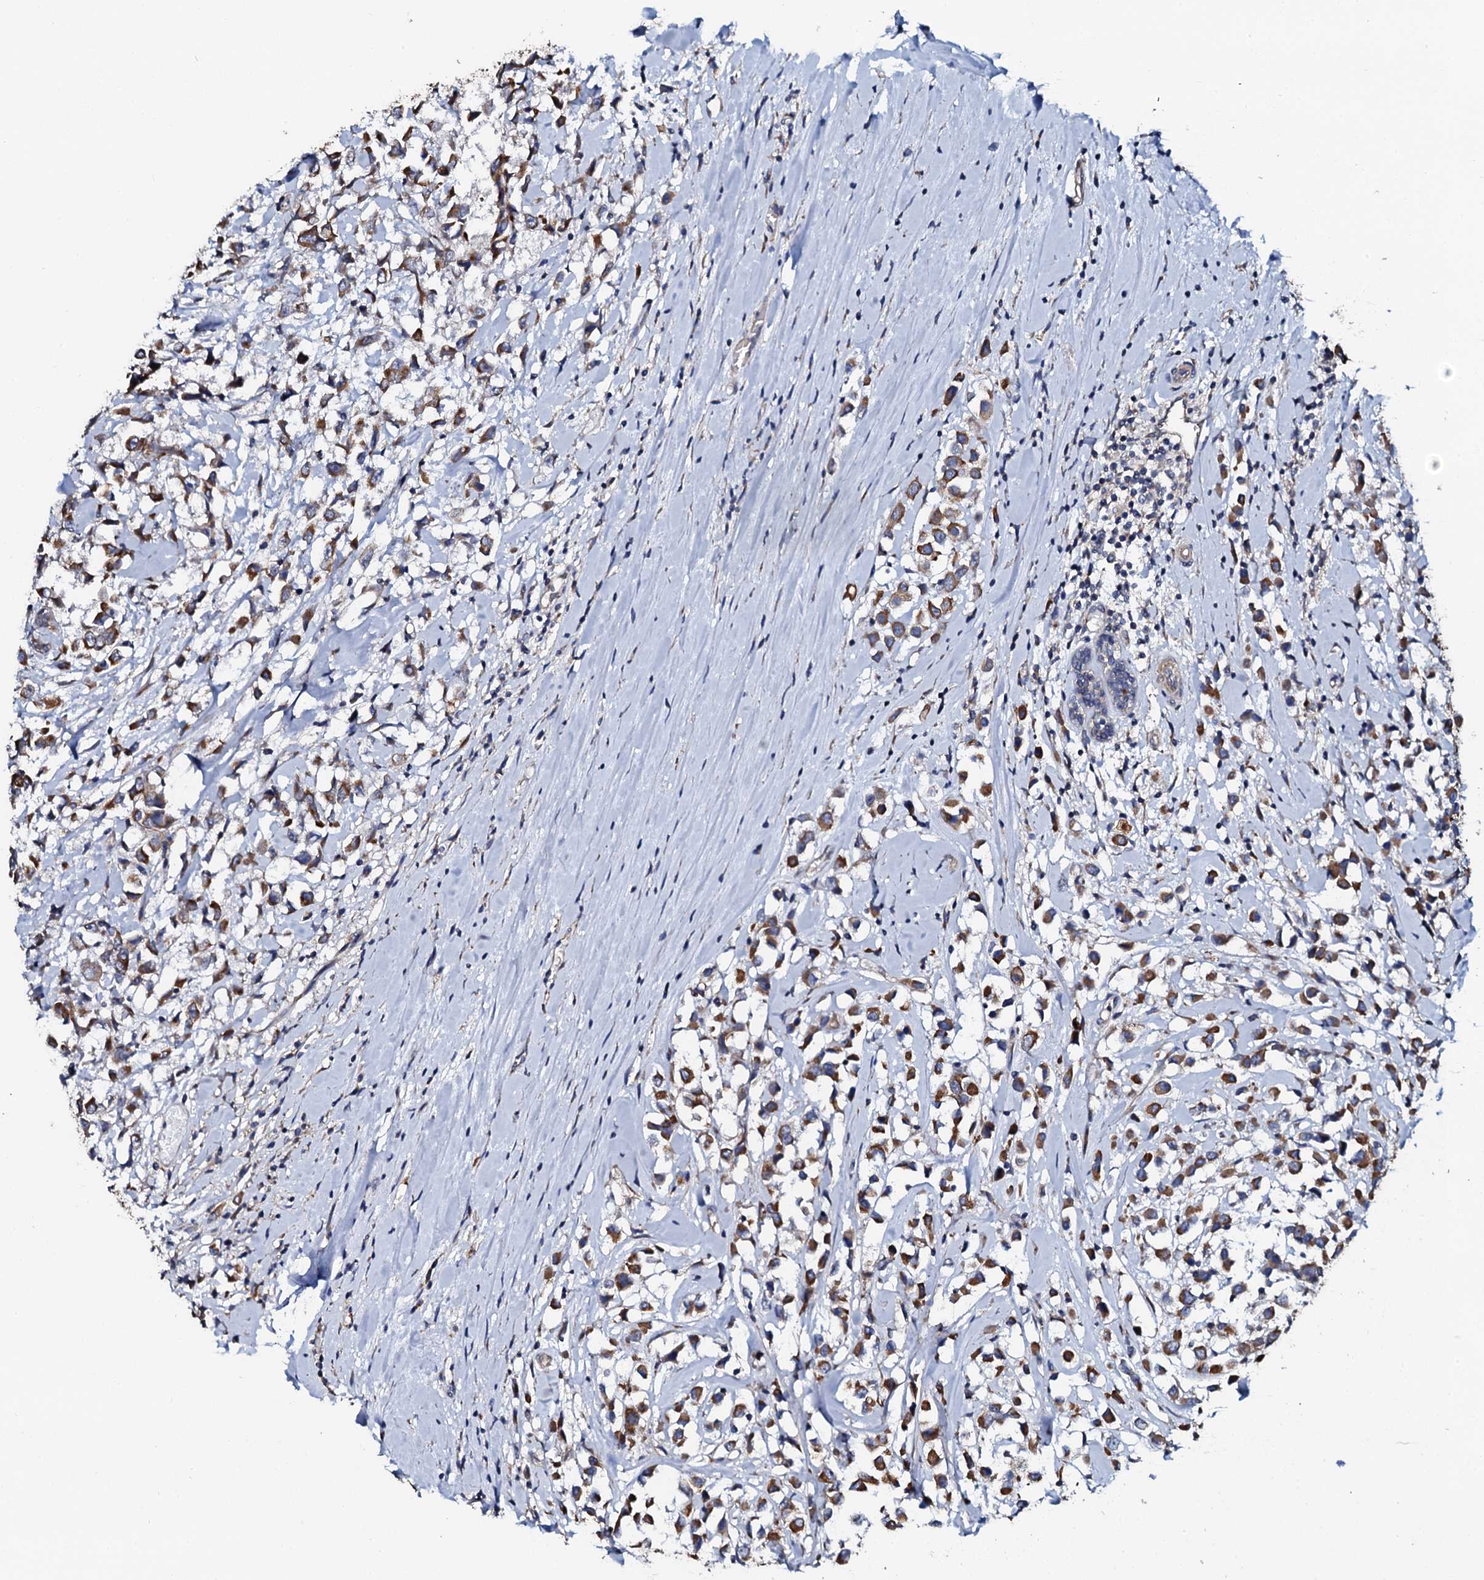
{"staining": {"intensity": "strong", "quantity": ">75%", "location": "cytoplasmic/membranous"}, "tissue": "breast cancer", "cell_type": "Tumor cells", "image_type": "cancer", "snomed": [{"axis": "morphology", "description": "Duct carcinoma"}, {"axis": "topography", "description": "Breast"}], "caption": "A micrograph showing strong cytoplasmic/membranous expression in approximately >75% of tumor cells in breast cancer (invasive ductal carcinoma), as visualized by brown immunohistochemical staining.", "gene": "GLCE", "patient": {"sex": "female", "age": 61}}